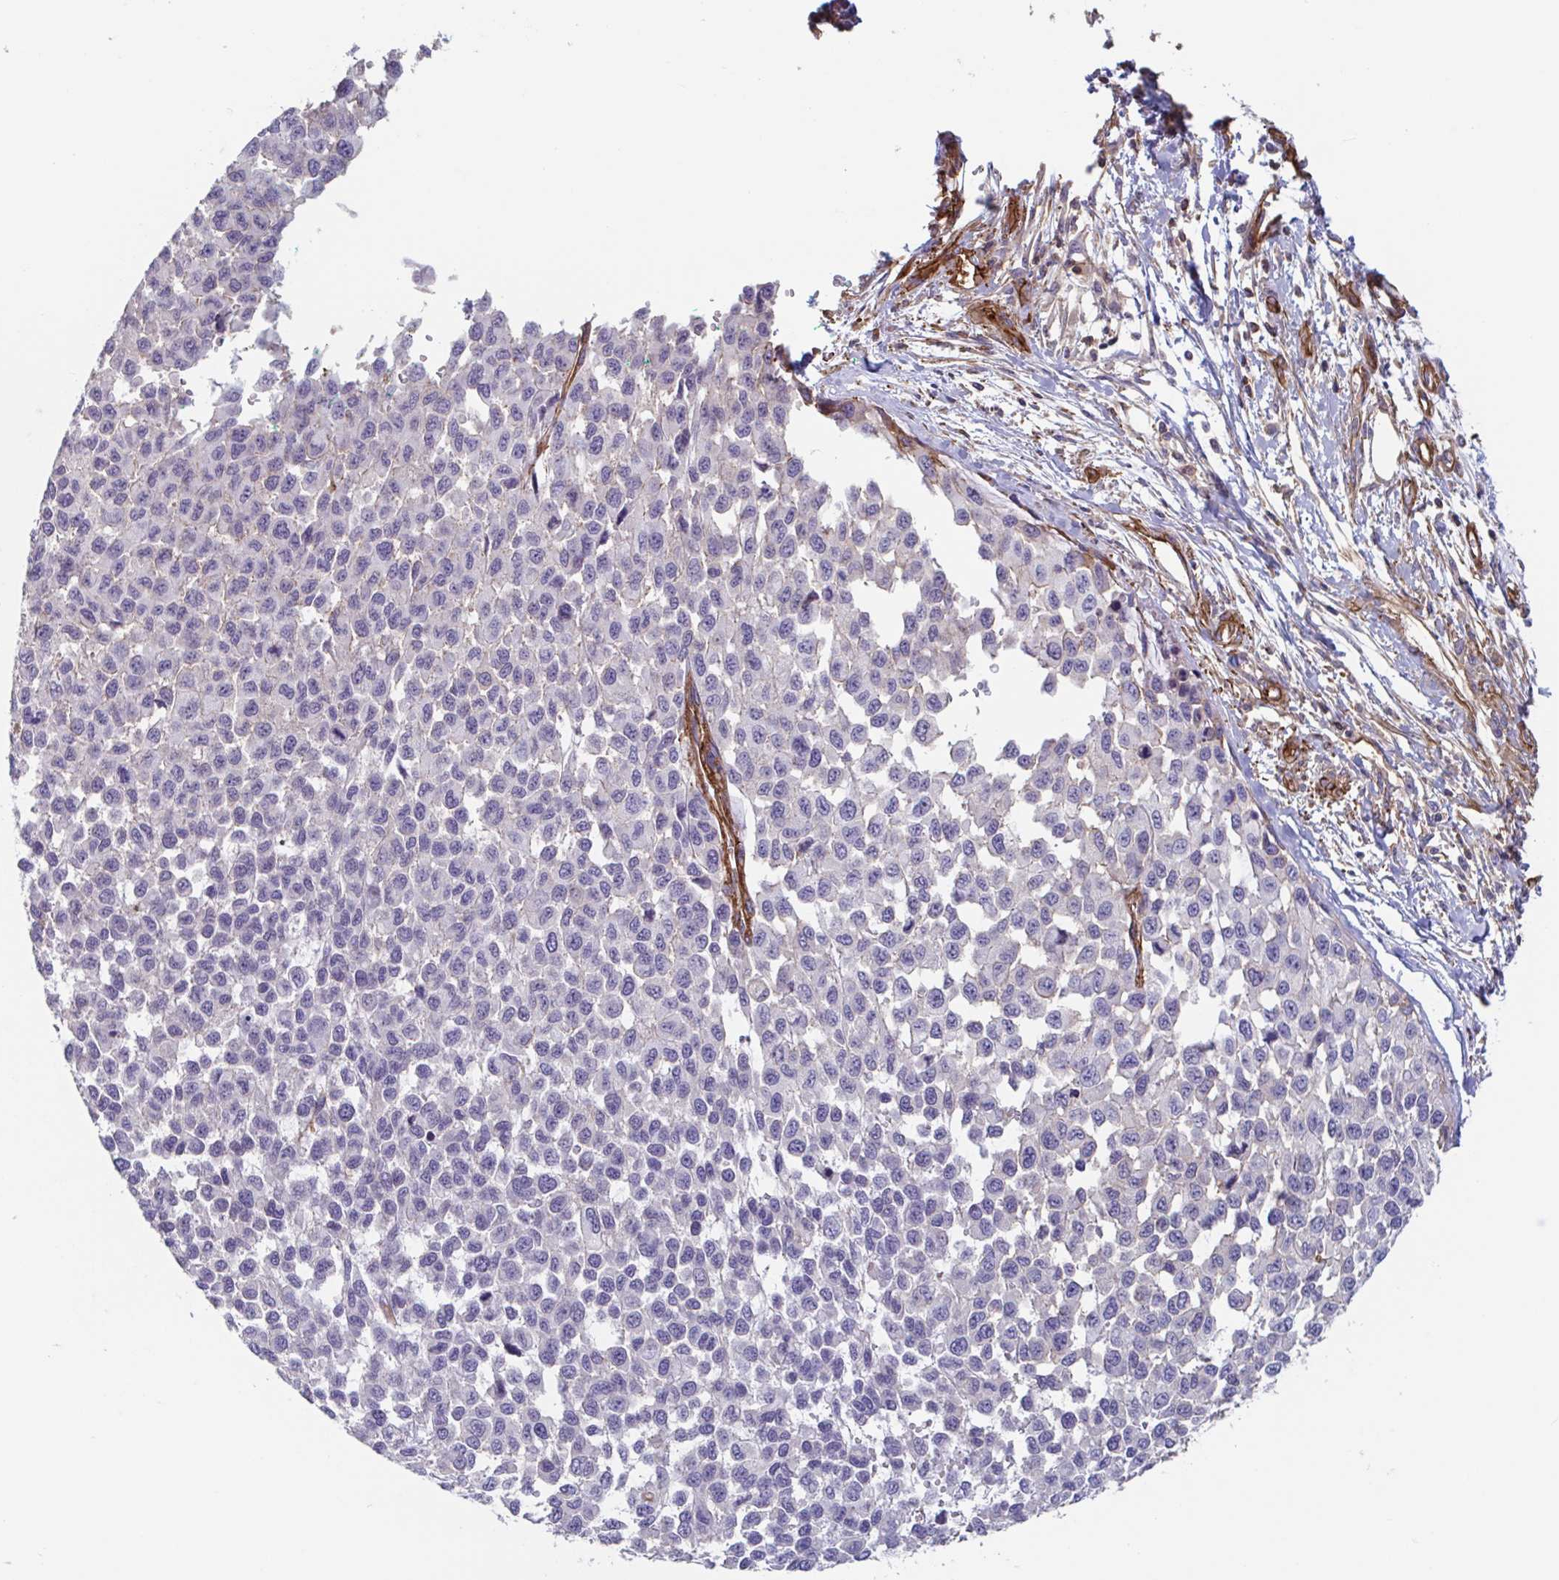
{"staining": {"intensity": "negative", "quantity": "none", "location": "none"}, "tissue": "melanoma", "cell_type": "Tumor cells", "image_type": "cancer", "snomed": [{"axis": "morphology", "description": "Malignant melanoma, NOS"}, {"axis": "topography", "description": "Skin"}], "caption": "A photomicrograph of melanoma stained for a protein demonstrates no brown staining in tumor cells. (DAB (3,3'-diaminobenzidine) IHC, high magnification).", "gene": "SHISA7", "patient": {"sex": "male", "age": 62}}